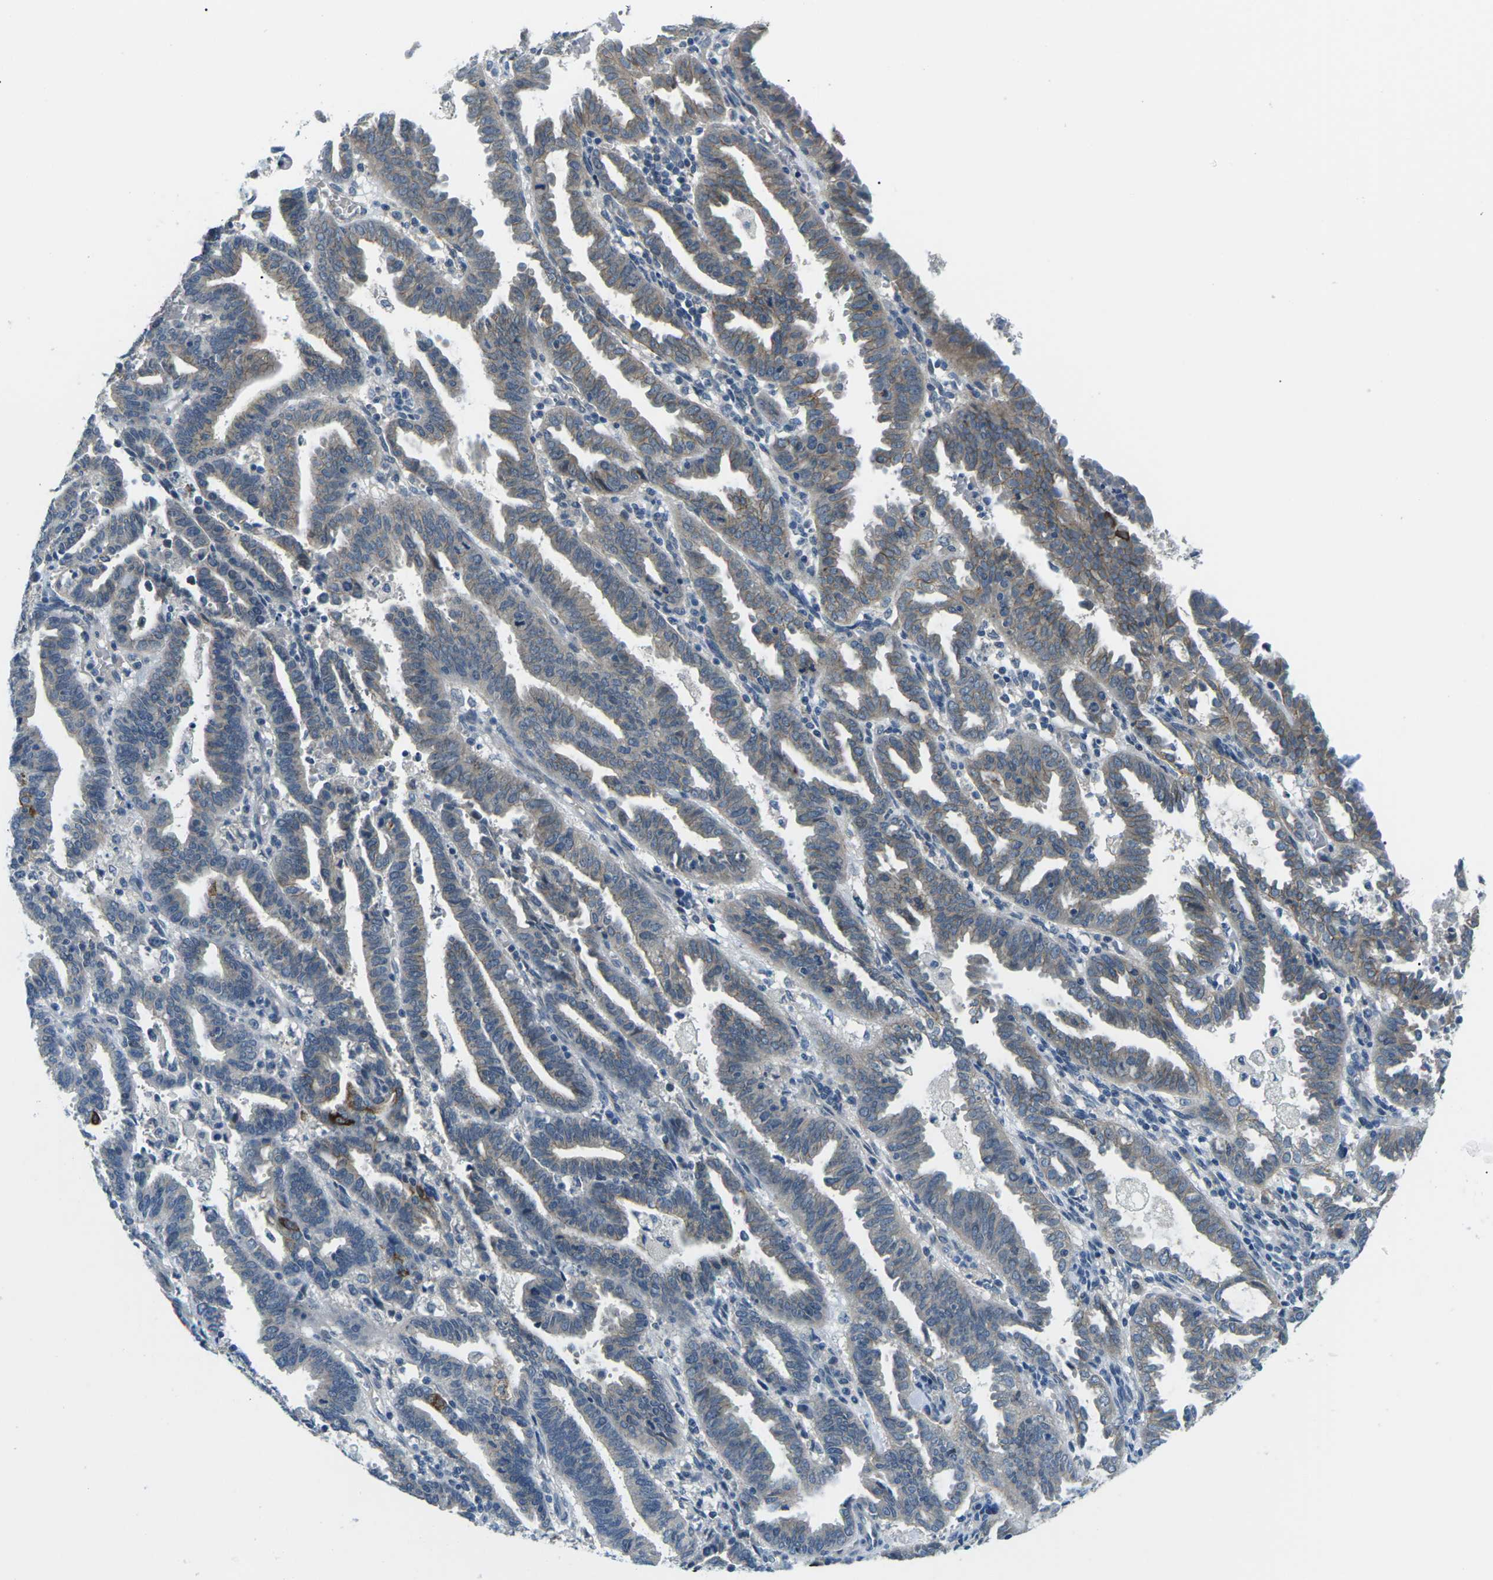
{"staining": {"intensity": "moderate", "quantity": "<25%", "location": "cytoplasmic/membranous"}, "tissue": "endometrial cancer", "cell_type": "Tumor cells", "image_type": "cancer", "snomed": [{"axis": "morphology", "description": "Adenocarcinoma, NOS"}, {"axis": "topography", "description": "Uterus"}], "caption": "Endometrial cancer (adenocarcinoma) stained with a brown dye displays moderate cytoplasmic/membranous positive expression in approximately <25% of tumor cells.", "gene": "CTNND1", "patient": {"sex": "female", "age": 83}}